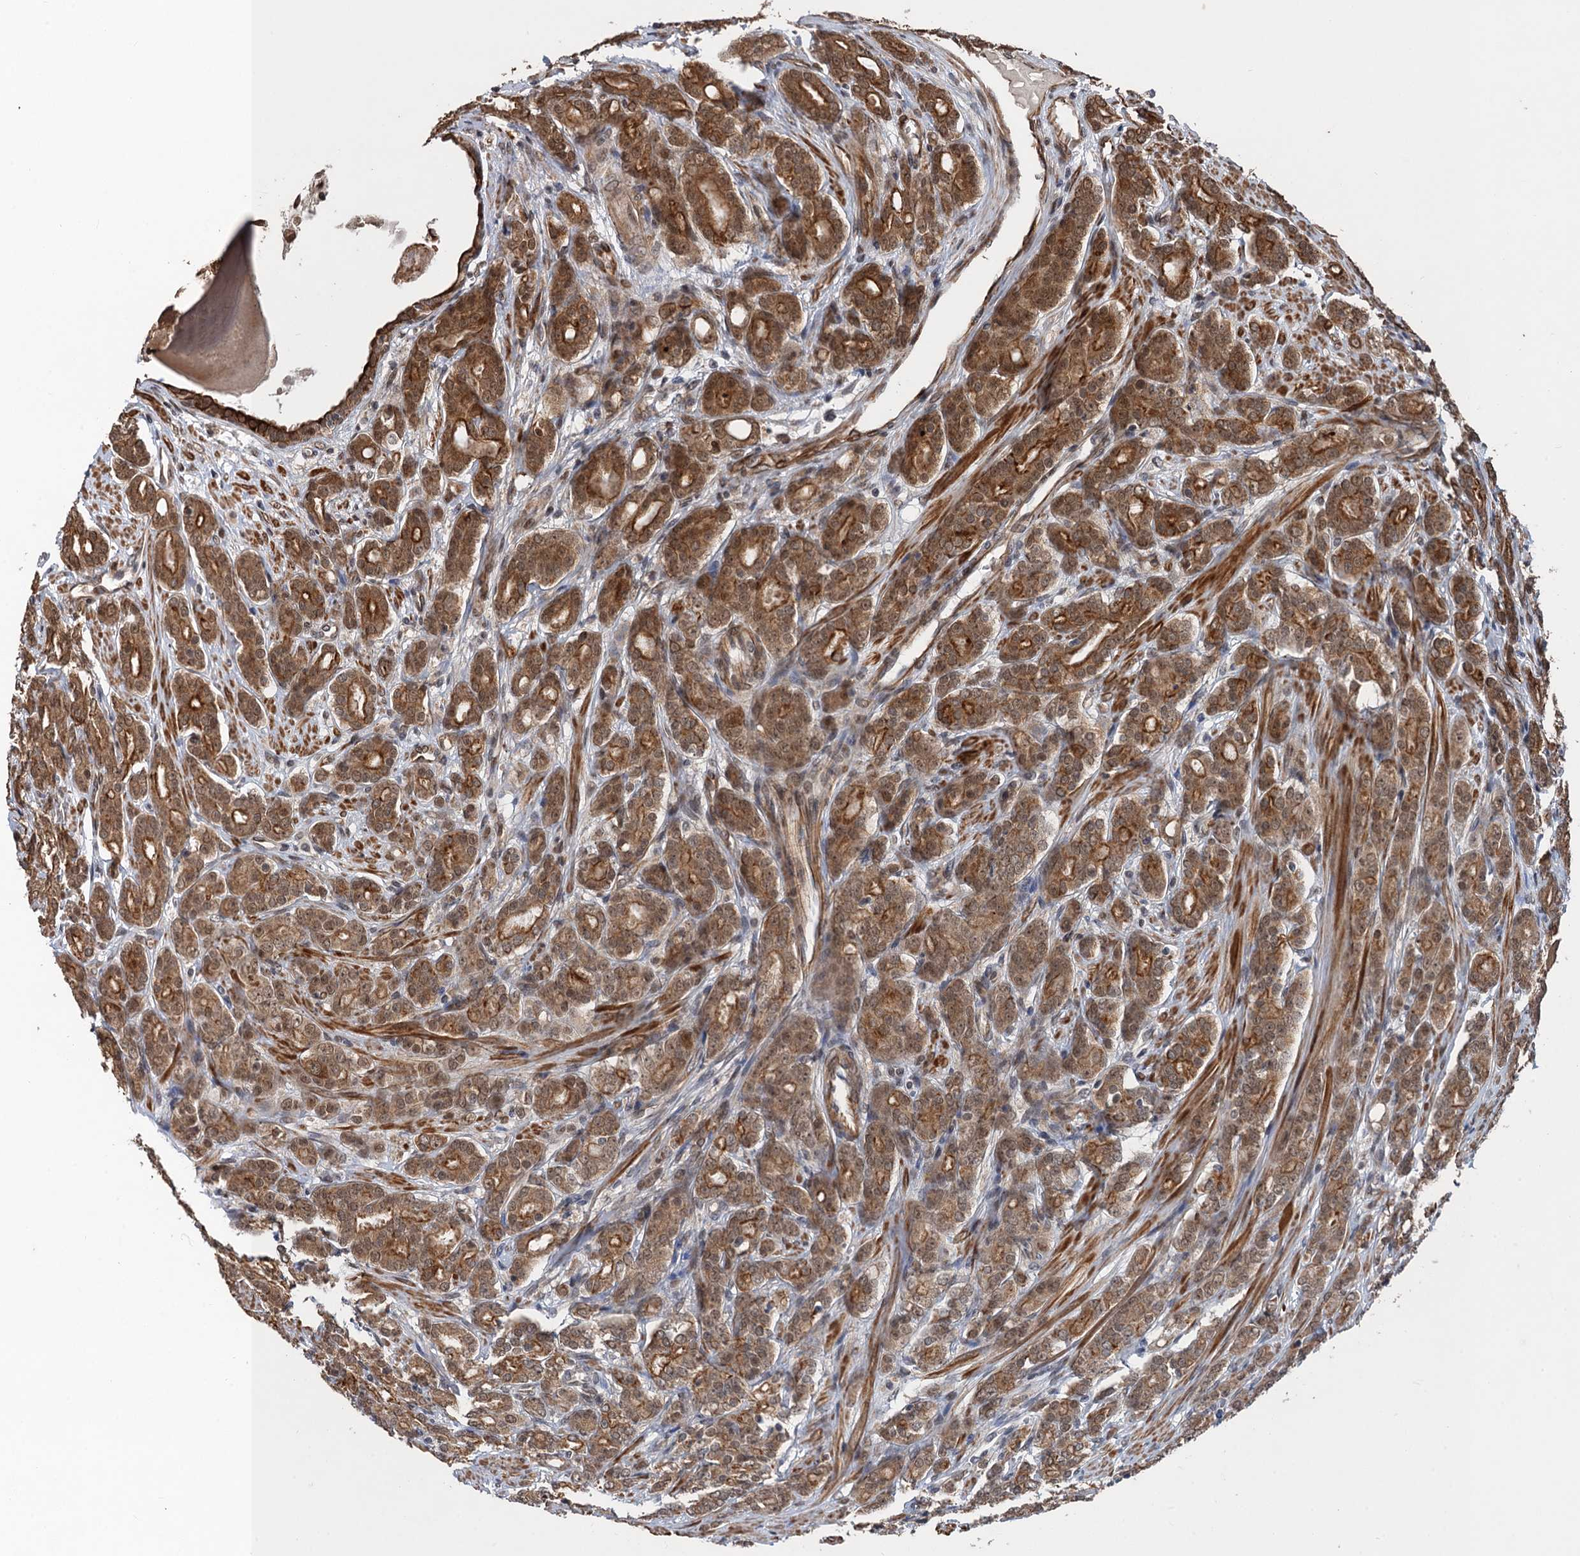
{"staining": {"intensity": "moderate", "quantity": ">75%", "location": "cytoplasmic/membranous"}, "tissue": "prostate cancer", "cell_type": "Tumor cells", "image_type": "cancer", "snomed": [{"axis": "morphology", "description": "Adenocarcinoma, High grade"}, {"axis": "topography", "description": "Prostate"}], "caption": "High-grade adenocarcinoma (prostate) stained with a protein marker exhibits moderate staining in tumor cells.", "gene": "TTC31", "patient": {"sex": "male", "age": 62}}